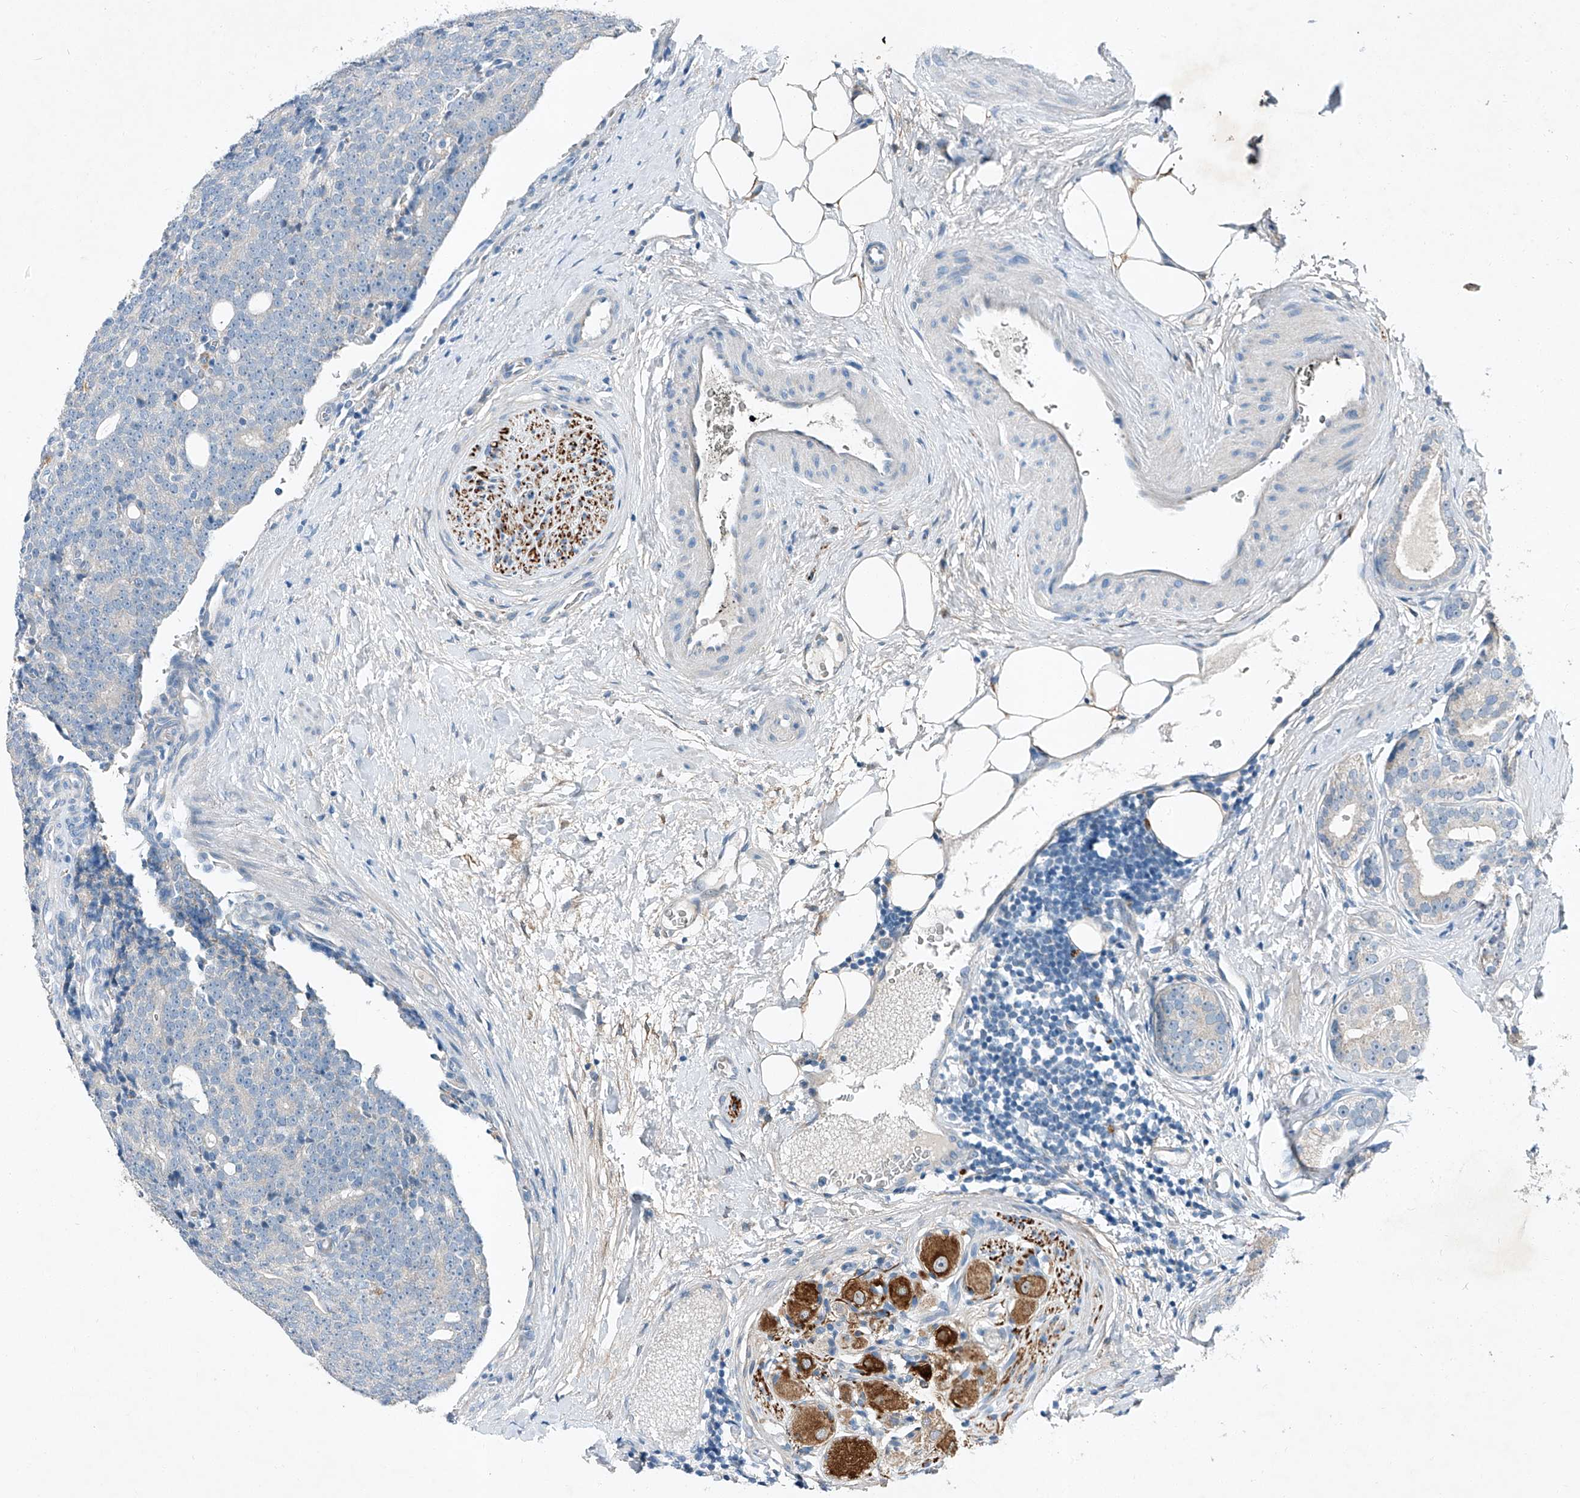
{"staining": {"intensity": "negative", "quantity": "none", "location": "none"}, "tissue": "prostate cancer", "cell_type": "Tumor cells", "image_type": "cancer", "snomed": [{"axis": "morphology", "description": "Adenocarcinoma, High grade"}, {"axis": "topography", "description": "Prostate"}], "caption": "Prostate cancer was stained to show a protein in brown. There is no significant expression in tumor cells. (Immunohistochemistry (ihc), brightfield microscopy, high magnification).", "gene": "MDGA1", "patient": {"sex": "male", "age": 56}}